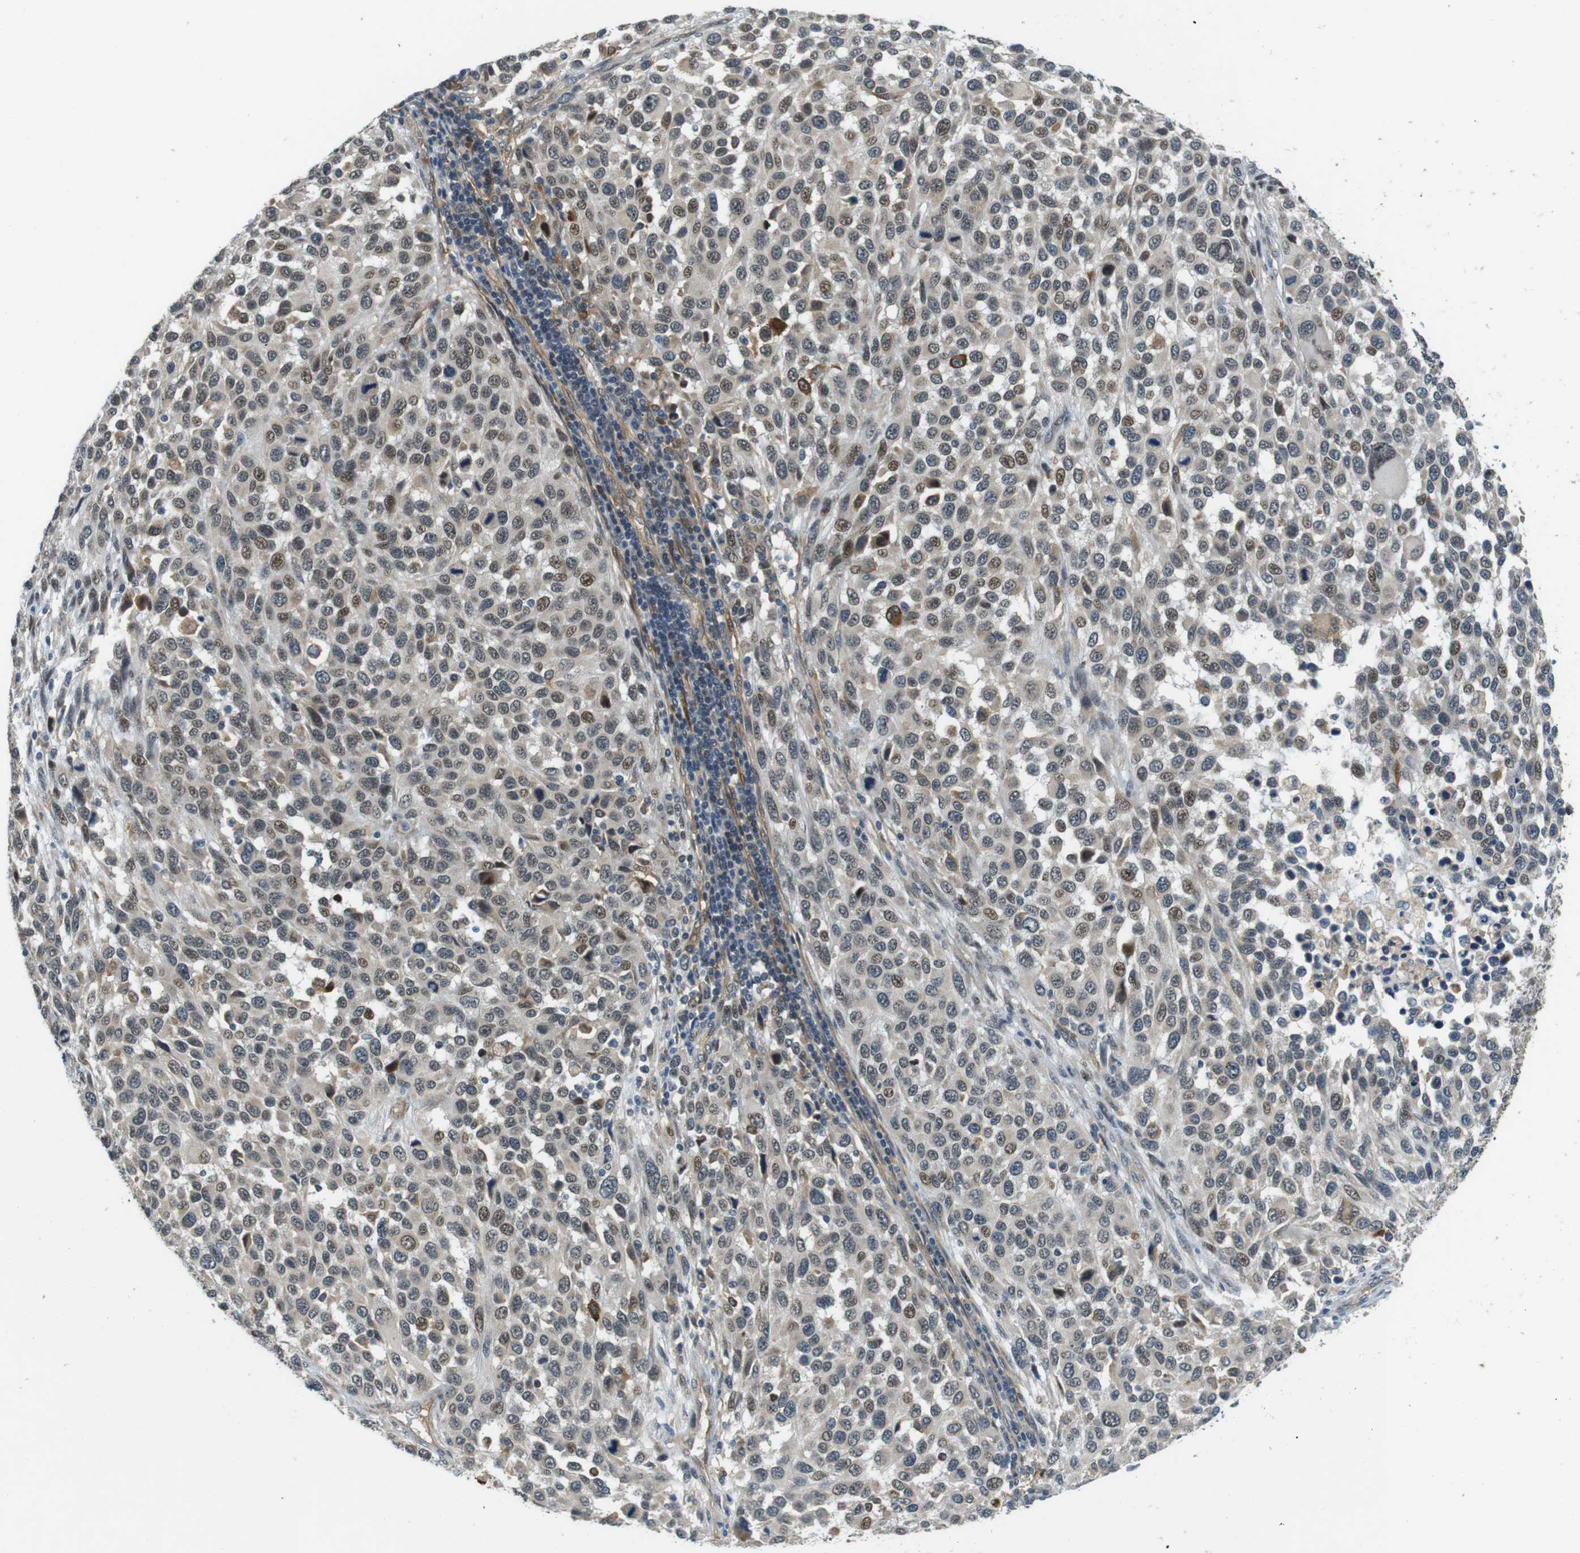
{"staining": {"intensity": "moderate", "quantity": "<25%", "location": "nuclear"}, "tissue": "melanoma", "cell_type": "Tumor cells", "image_type": "cancer", "snomed": [{"axis": "morphology", "description": "Malignant melanoma, Metastatic site"}, {"axis": "topography", "description": "Lymph node"}], "caption": "Malignant melanoma (metastatic site) stained with a protein marker demonstrates moderate staining in tumor cells.", "gene": "PALD1", "patient": {"sex": "male", "age": 61}}